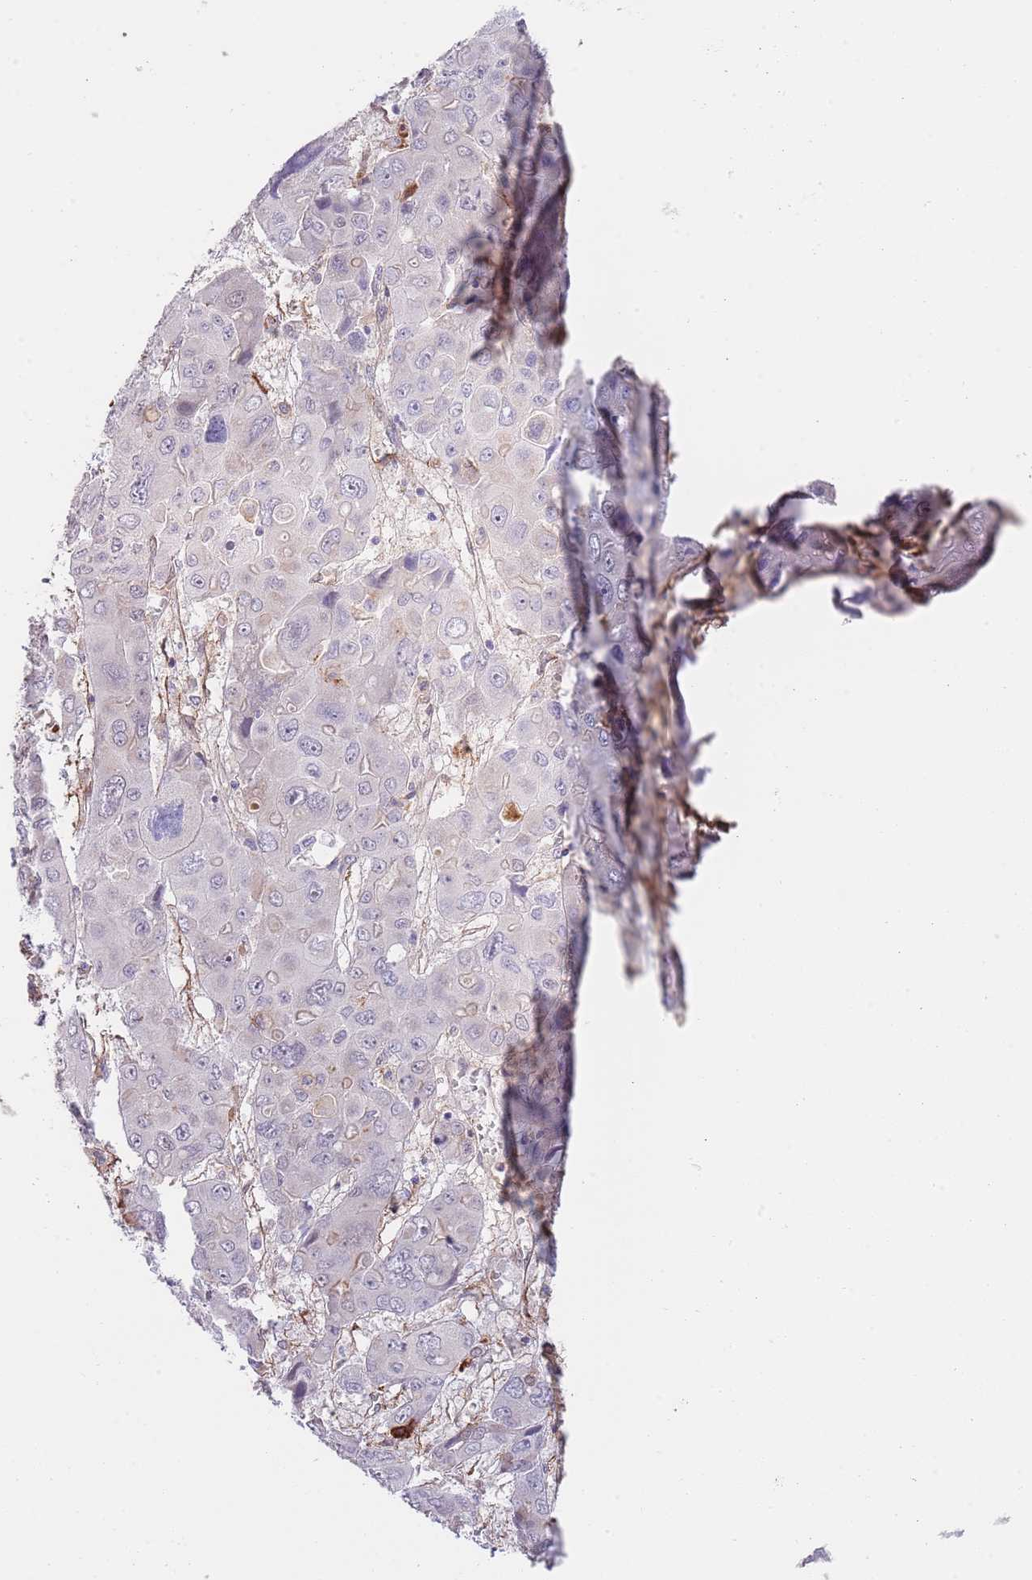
{"staining": {"intensity": "negative", "quantity": "none", "location": "none"}, "tissue": "liver cancer", "cell_type": "Tumor cells", "image_type": "cancer", "snomed": [{"axis": "morphology", "description": "Cholangiocarcinoma"}, {"axis": "topography", "description": "Liver"}], "caption": "Protein analysis of liver cancer reveals no significant staining in tumor cells.", "gene": "BPNT1", "patient": {"sex": "male", "age": 67}}